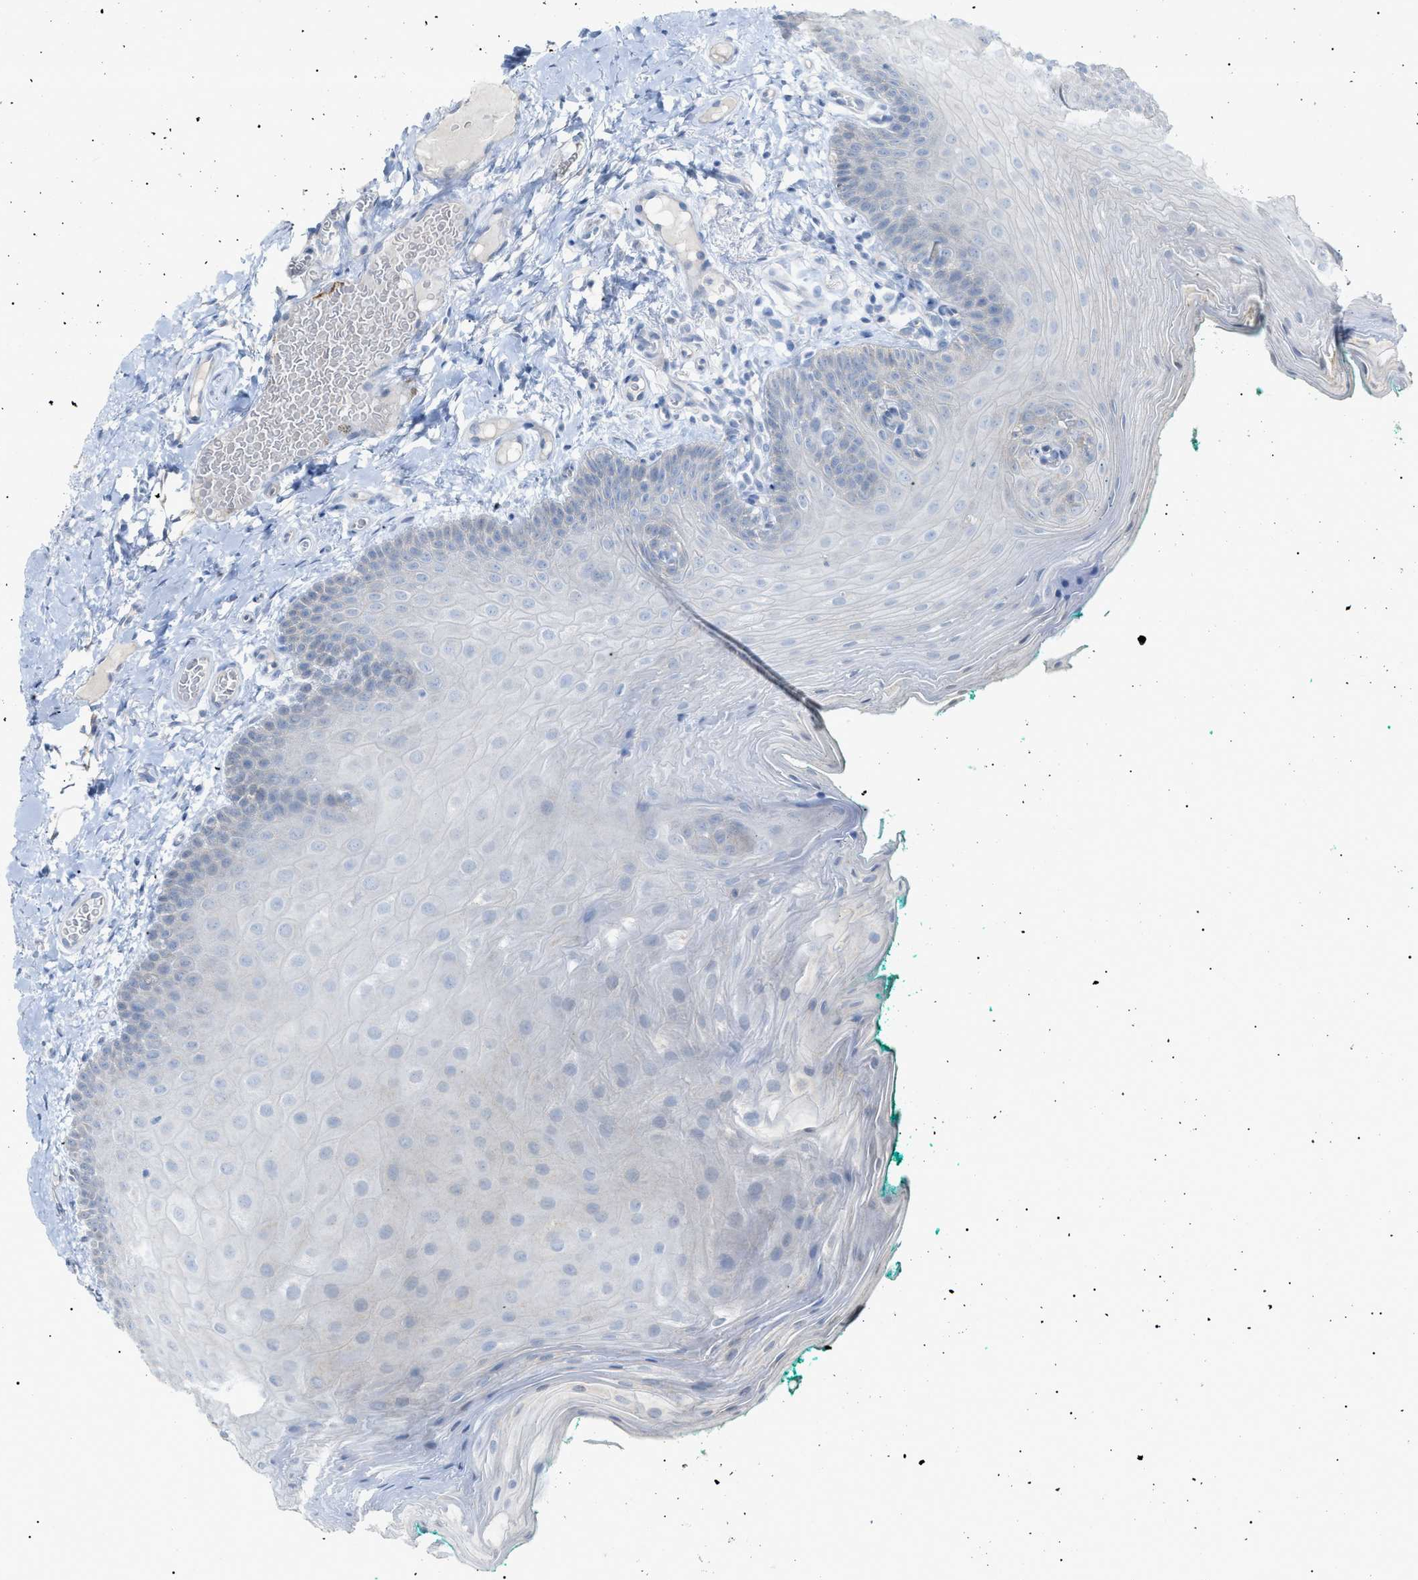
{"staining": {"intensity": "negative", "quantity": "none", "location": "none"}, "tissue": "oral mucosa", "cell_type": "Squamous epithelial cells", "image_type": "normal", "snomed": [{"axis": "morphology", "description": "Normal tissue, NOS"}, {"axis": "topography", "description": "Oral tissue"}], "caption": "This is a histopathology image of IHC staining of benign oral mucosa, which shows no staining in squamous epithelial cells.", "gene": "SLC25A31", "patient": {"sex": "male", "age": 58}}